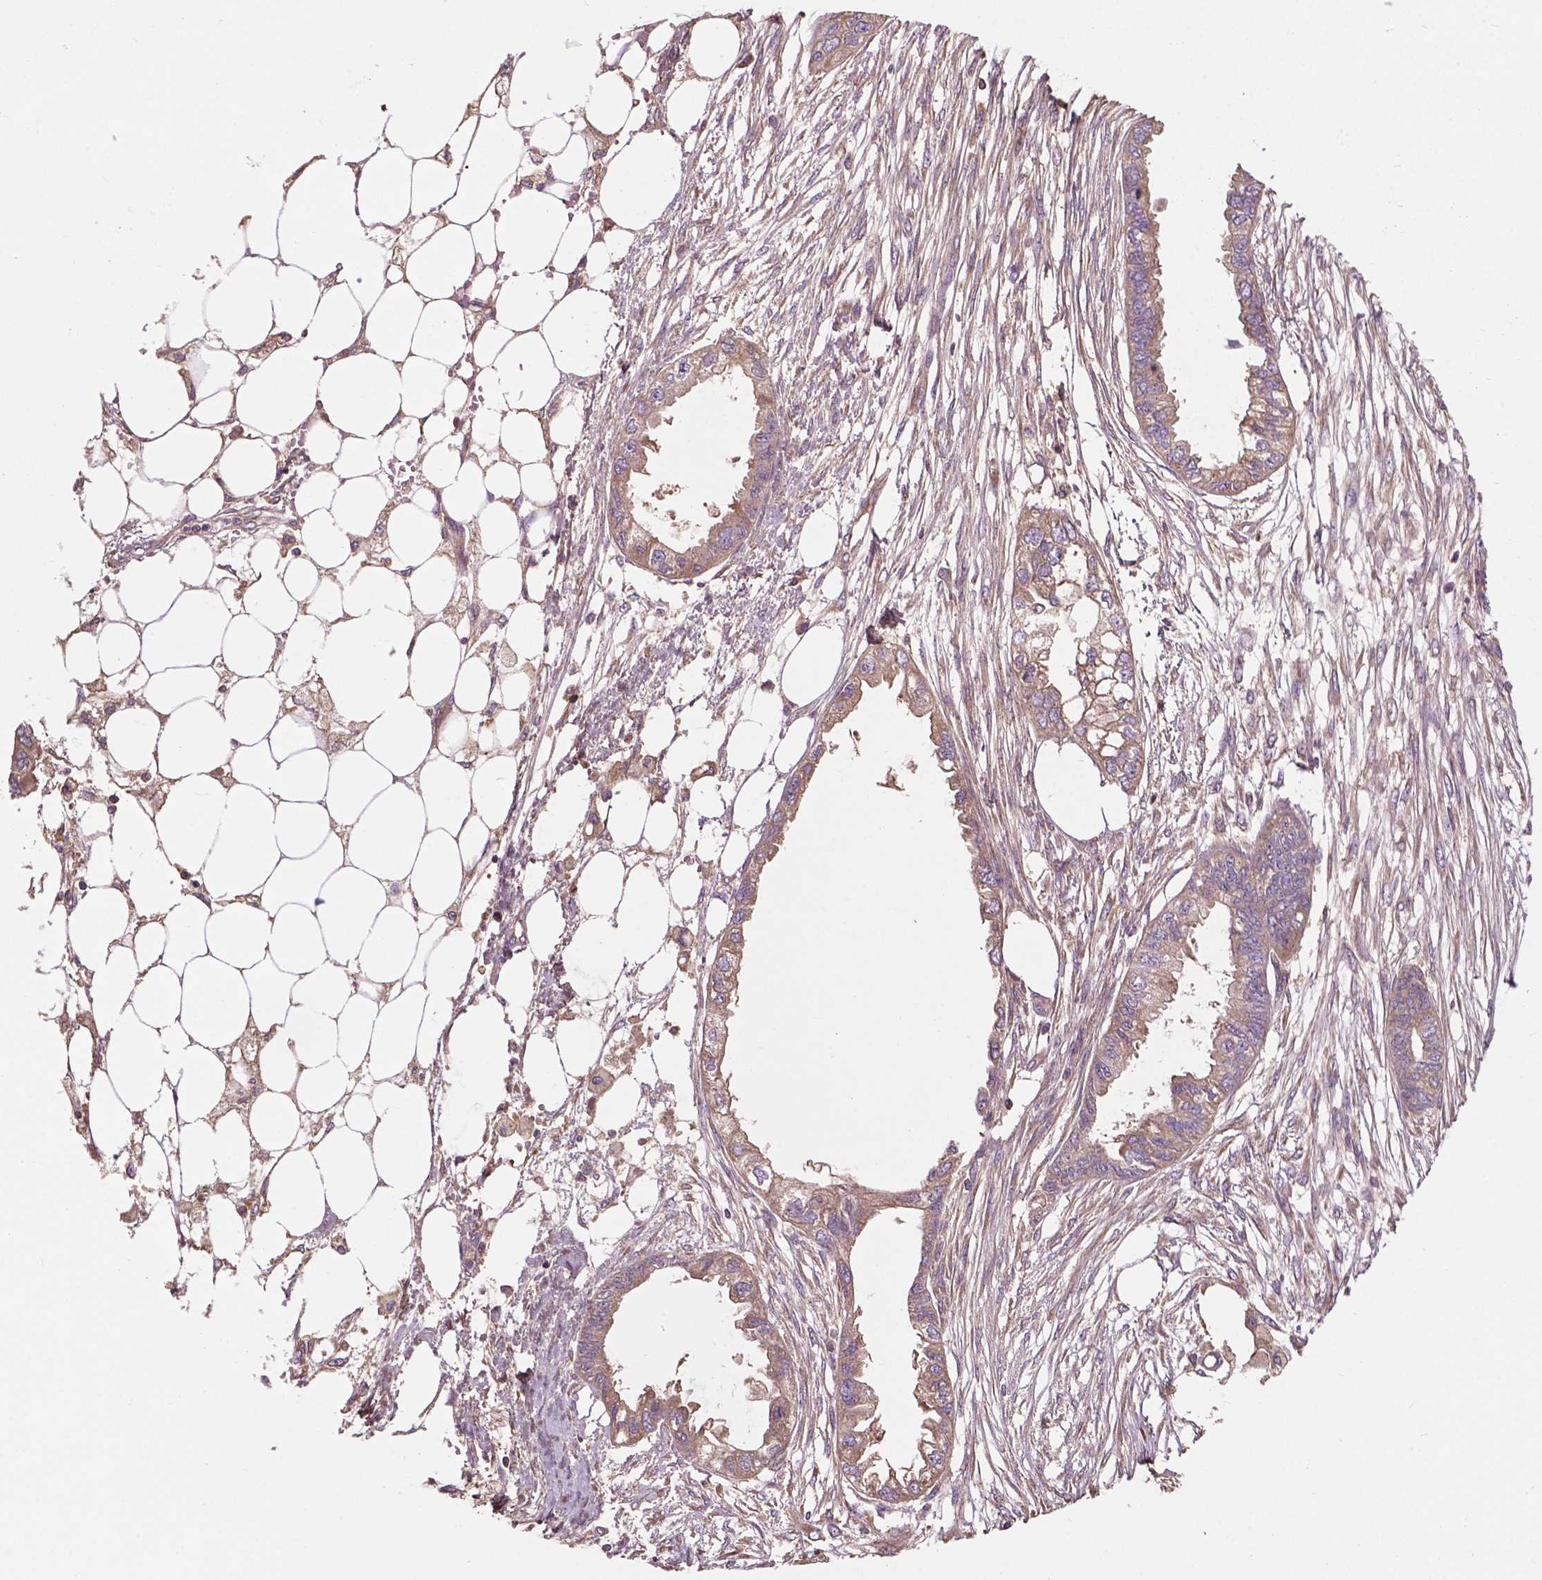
{"staining": {"intensity": "weak", "quantity": ">75%", "location": "cytoplasmic/membranous"}, "tissue": "endometrial cancer", "cell_type": "Tumor cells", "image_type": "cancer", "snomed": [{"axis": "morphology", "description": "Adenocarcinoma, NOS"}, {"axis": "morphology", "description": "Adenocarcinoma, metastatic, NOS"}, {"axis": "topography", "description": "Adipose tissue"}, {"axis": "topography", "description": "Endometrium"}], "caption": "Weak cytoplasmic/membranous positivity for a protein is present in about >75% of tumor cells of endometrial adenocarcinoma using immunohistochemistry (IHC).", "gene": "GJA9", "patient": {"sex": "female", "age": 67}}